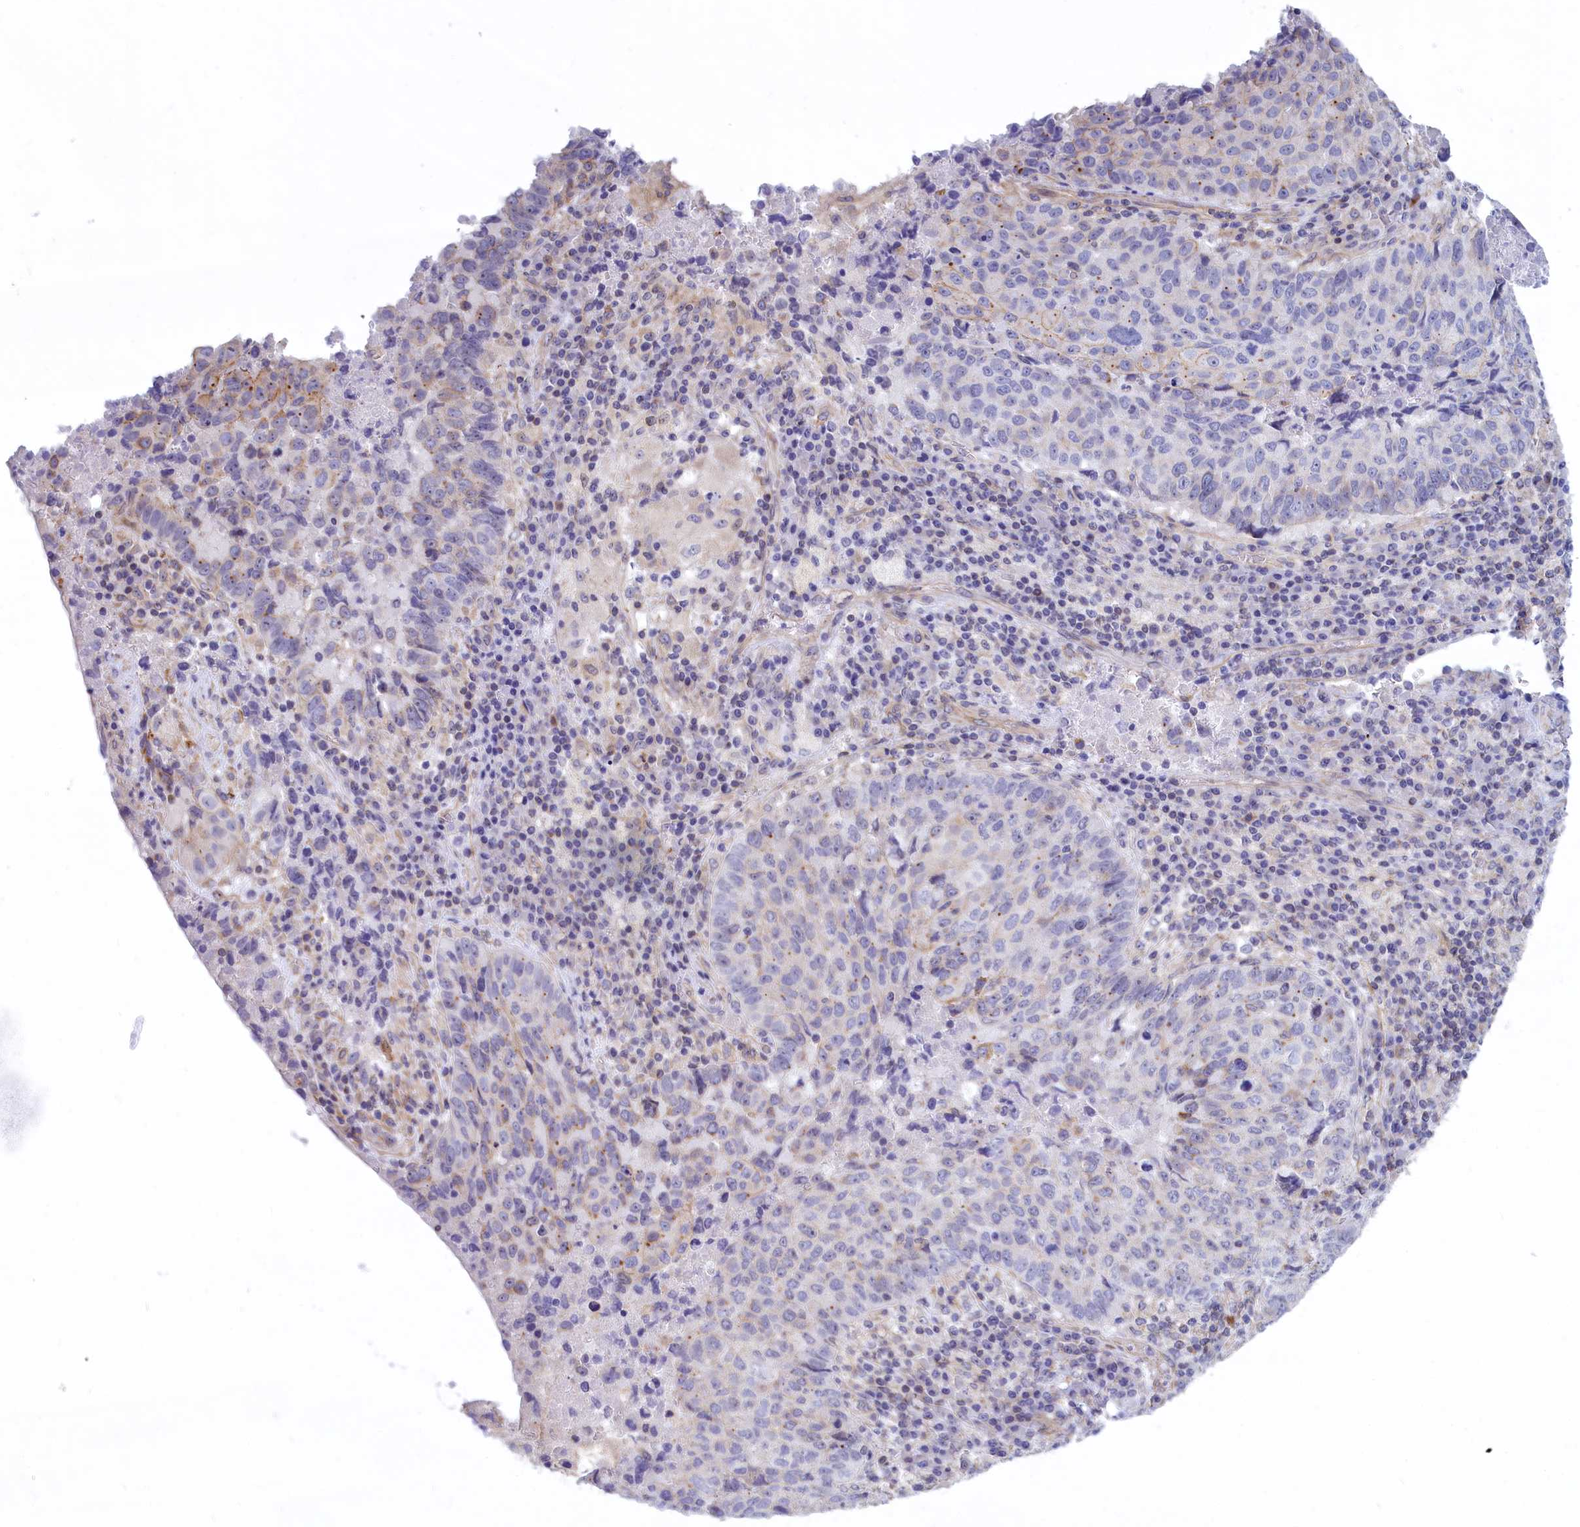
{"staining": {"intensity": "negative", "quantity": "none", "location": "none"}, "tissue": "lung cancer", "cell_type": "Tumor cells", "image_type": "cancer", "snomed": [{"axis": "morphology", "description": "Squamous cell carcinoma, NOS"}, {"axis": "topography", "description": "Lung"}], "caption": "Lung cancer was stained to show a protein in brown. There is no significant expression in tumor cells.", "gene": "ABCC12", "patient": {"sex": "male", "age": 73}}